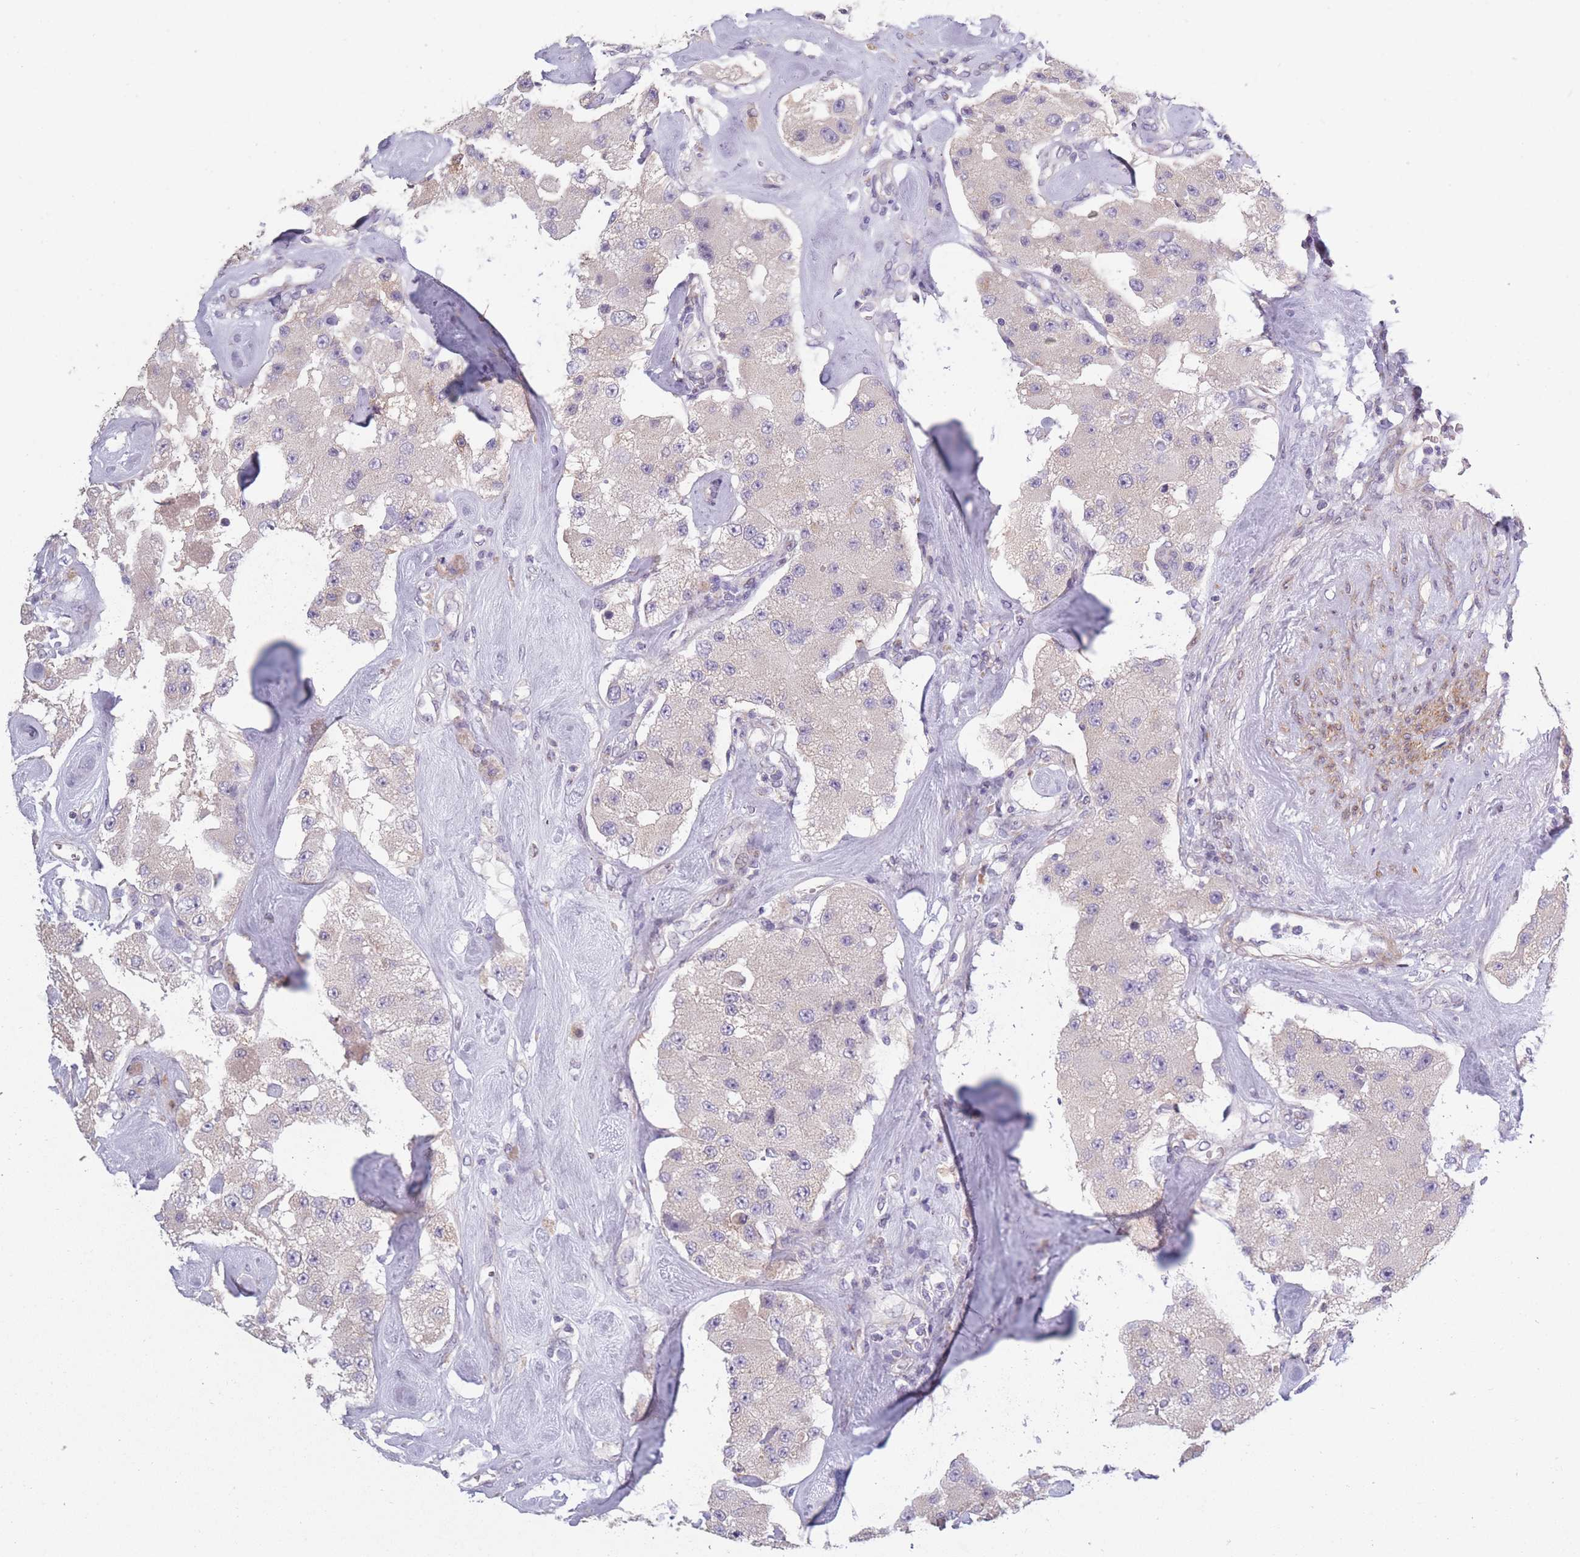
{"staining": {"intensity": "negative", "quantity": "none", "location": "none"}, "tissue": "carcinoid", "cell_type": "Tumor cells", "image_type": "cancer", "snomed": [{"axis": "morphology", "description": "Carcinoid, malignant, NOS"}, {"axis": "topography", "description": "Pancreas"}], "caption": "This is an IHC micrograph of human carcinoid. There is no staining in tumor cells.", "gene": "CCNQ", "patient": {"sex": "male", "age": 41}}